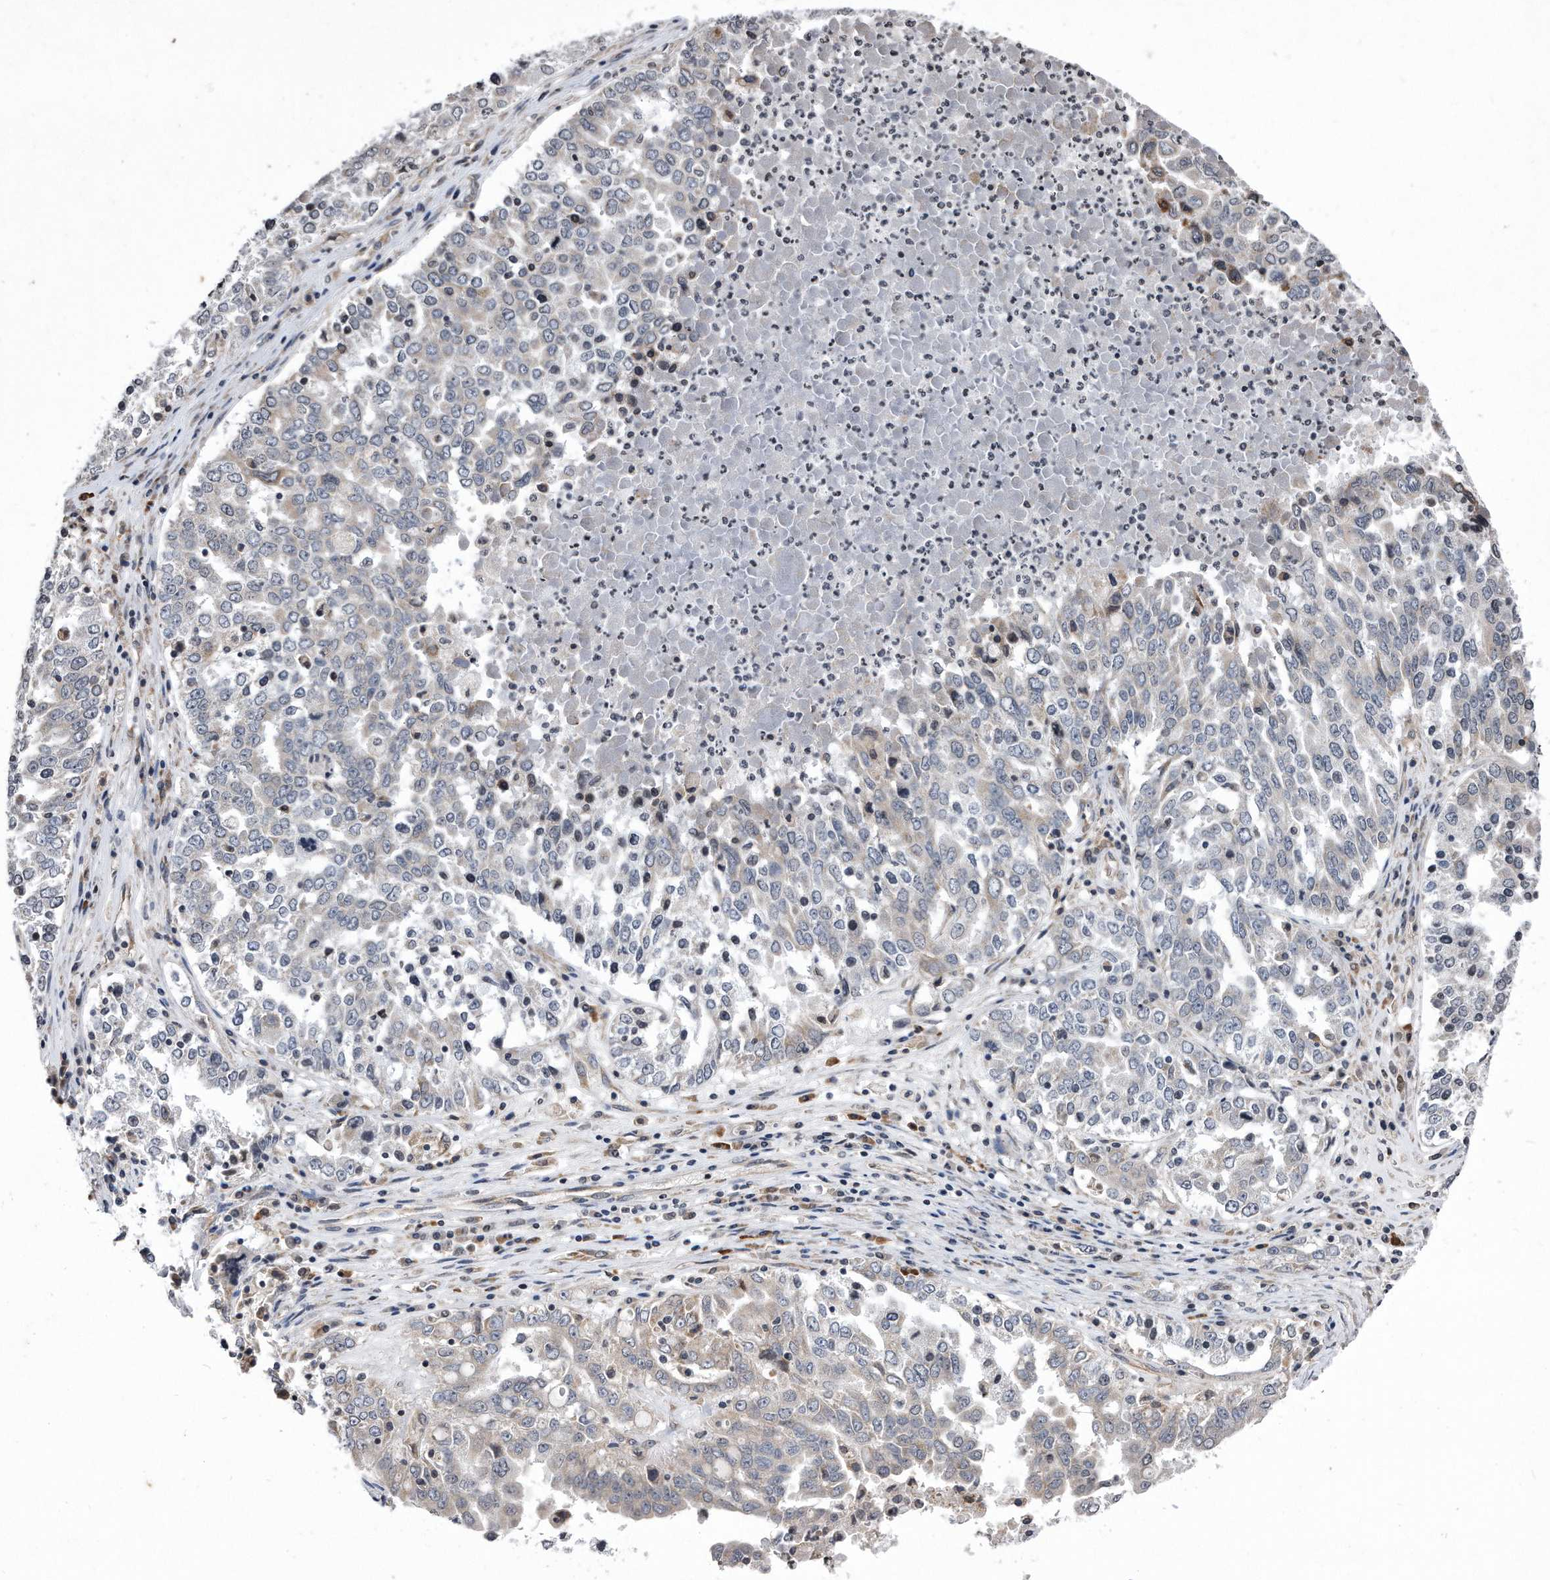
{"staining": {"intensity": "negative", "quantity": "none", "location": "none"}, "tissue": "ovarian cancer", "cell_type": "Tumor cells", "image_type": "cancer", "snomed": [{"axis": "morphology", "description": "Carcinoma, endometroid"}, {"axis": "topography", "description": "Ovary"}], "caption": "The immunohistochemistry (IHC) histopathology image has no significant expression in tumor cells of ovarian endometroid carcinoma tissue.", "gene": "DAB1", "patient": {"sex": "female", "age": 62}}